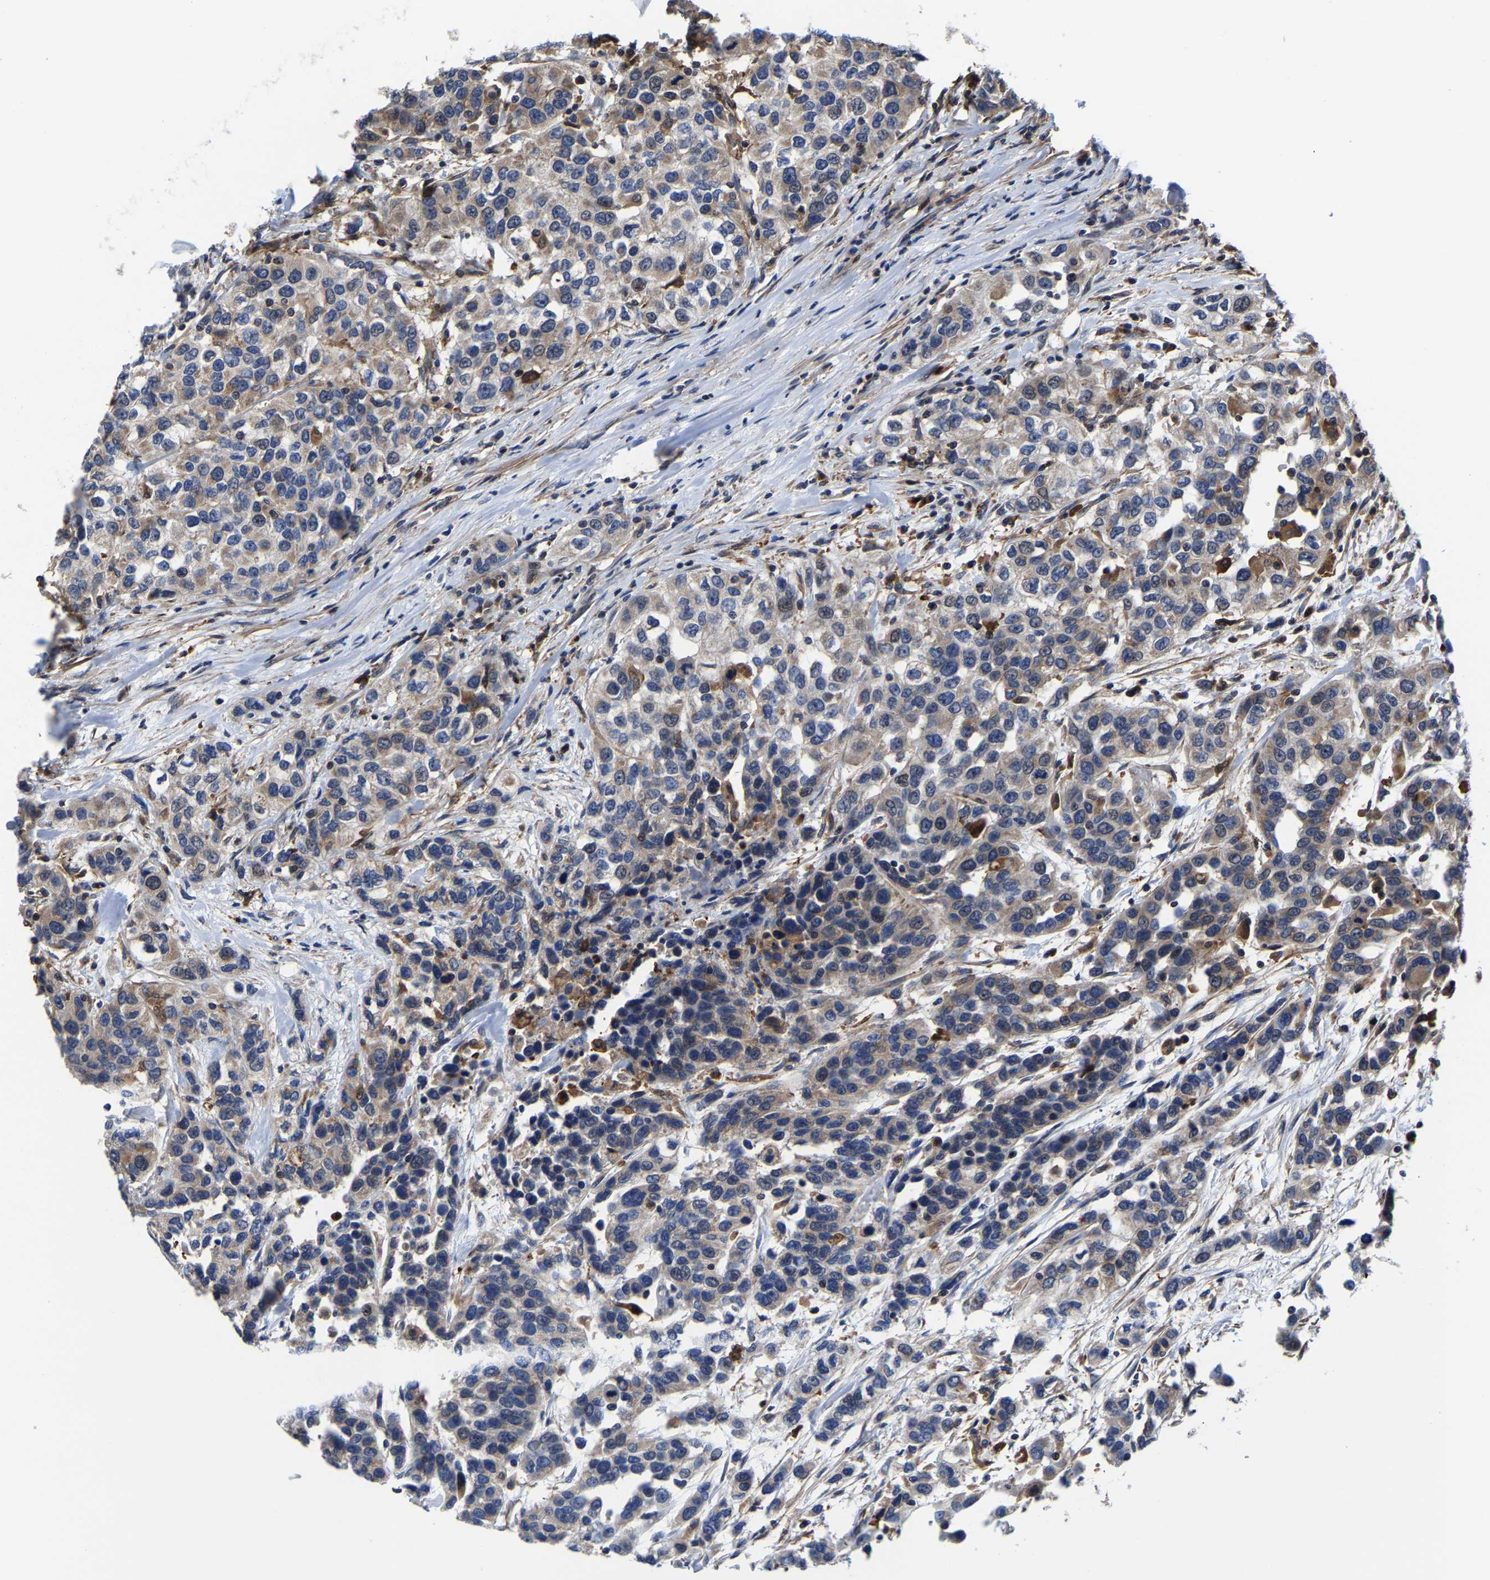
{"staining": {"intensity": "weak", "quantity": ">75%", "location": "cytoplasmic/membranous"}, "tissue": "urothelial cancer", "cell_type": "Tumor cells", "image_type": "cancer", "snomed": [{"axis": "morphology", "description": "Urothelial carcinoma, High grade"}, {"axis": "topography", "description": "Urinary bladder"}], "caption": "Immunohistochemical staining of human urothelial cancer reveals weak cytoplasmic/membranous protein expression in approximately >75% of tumor cells.", "gene": "PFKFB3", "patient": {"sex": "female", "age": 80}}